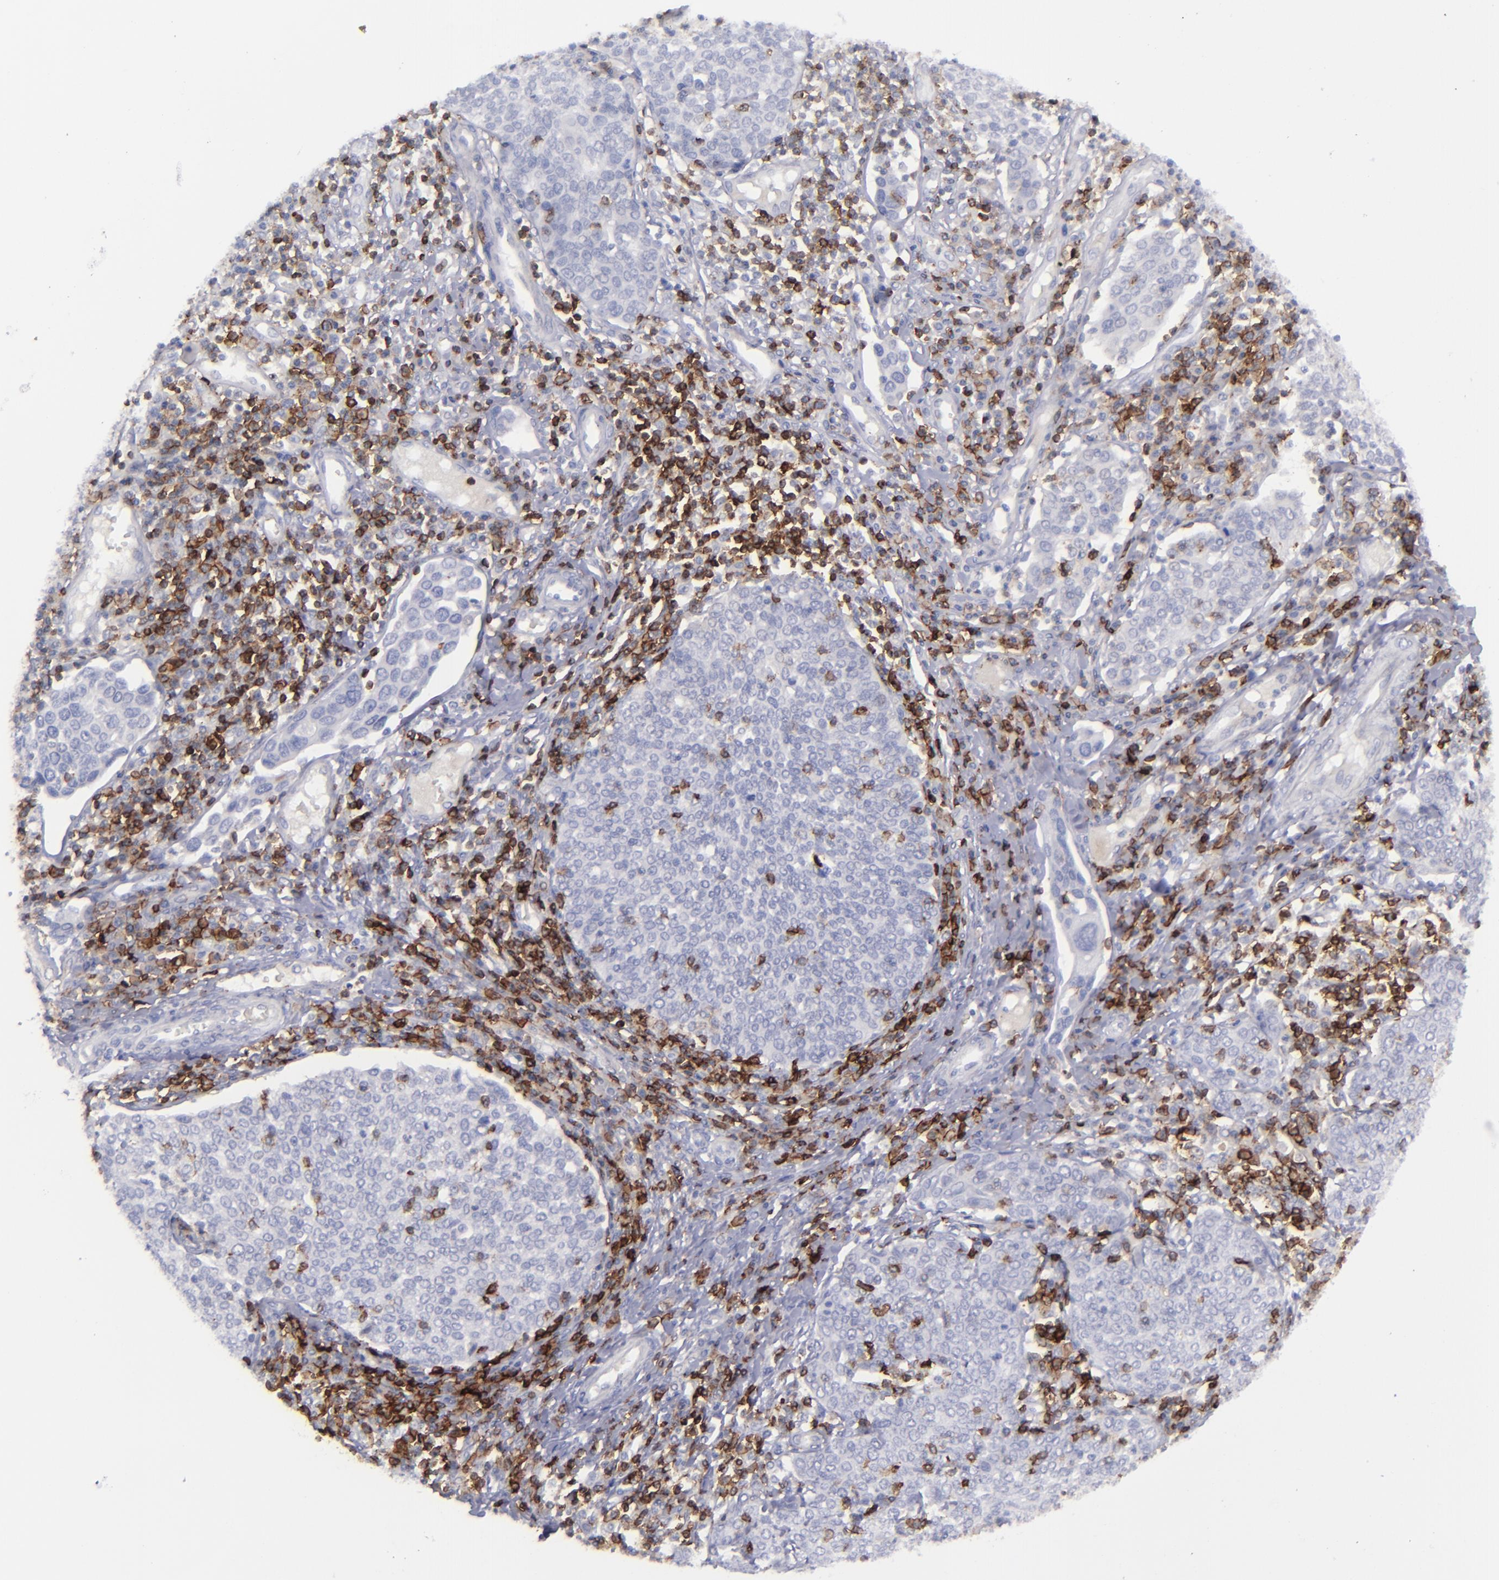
{"staining": {"intensity": "negative", "quantity": "none", "location": "none"}, "tissue": "cervical cancer", "cell_type": "Tumor cells", "image_type": "cancer", "snomed": [{"axis": "morphology", "description": "Squamous cell carcinoma, NOS"}, {"axis": "topography", "description": "Cervix"}], "caption": "IHC of human cervical cancer (squamous cell carcinoma) reveals no expression in tumor cells.", "gene": "CD27", "patient": {"sex": "female", "age": 40}}